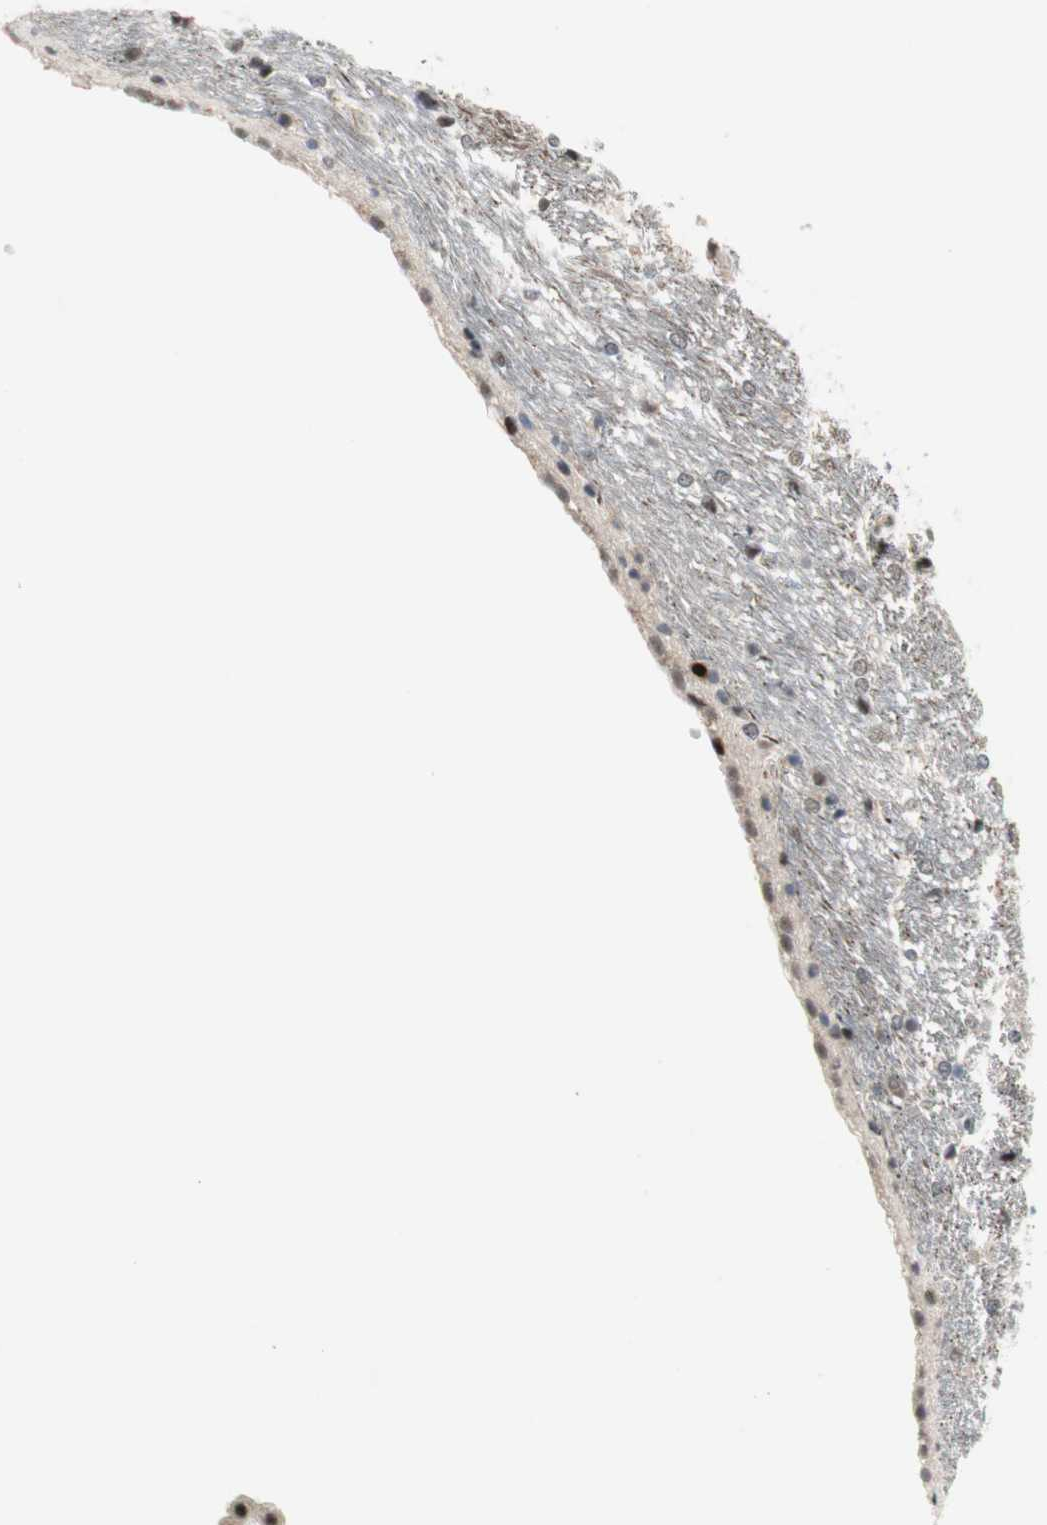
{"staining": {"intensity": "moderate", "quantity": "25%-75%", "location": "cytoplasmic/membranous,nuclear"}, "tissue": "hippocampus", "cell_type": "Glial cells", "image_type": "normal", "snomed": [{"axis": "morphology", "description": "Normal tissue, NOS"}, {"axis": "topography", "description": "Hippocampus"}], "caption": "Glial cells demonstrate medium levels of moderate cytoplasmic/membranous,nuclear positivity in approximately 25%-75% of cells in normal human hippocampus. (brown staining indicates protein expression, while blue staining denotes nuclei).", "gene": "FBXO44", "patient": {"sex": "female", "age": 19}}